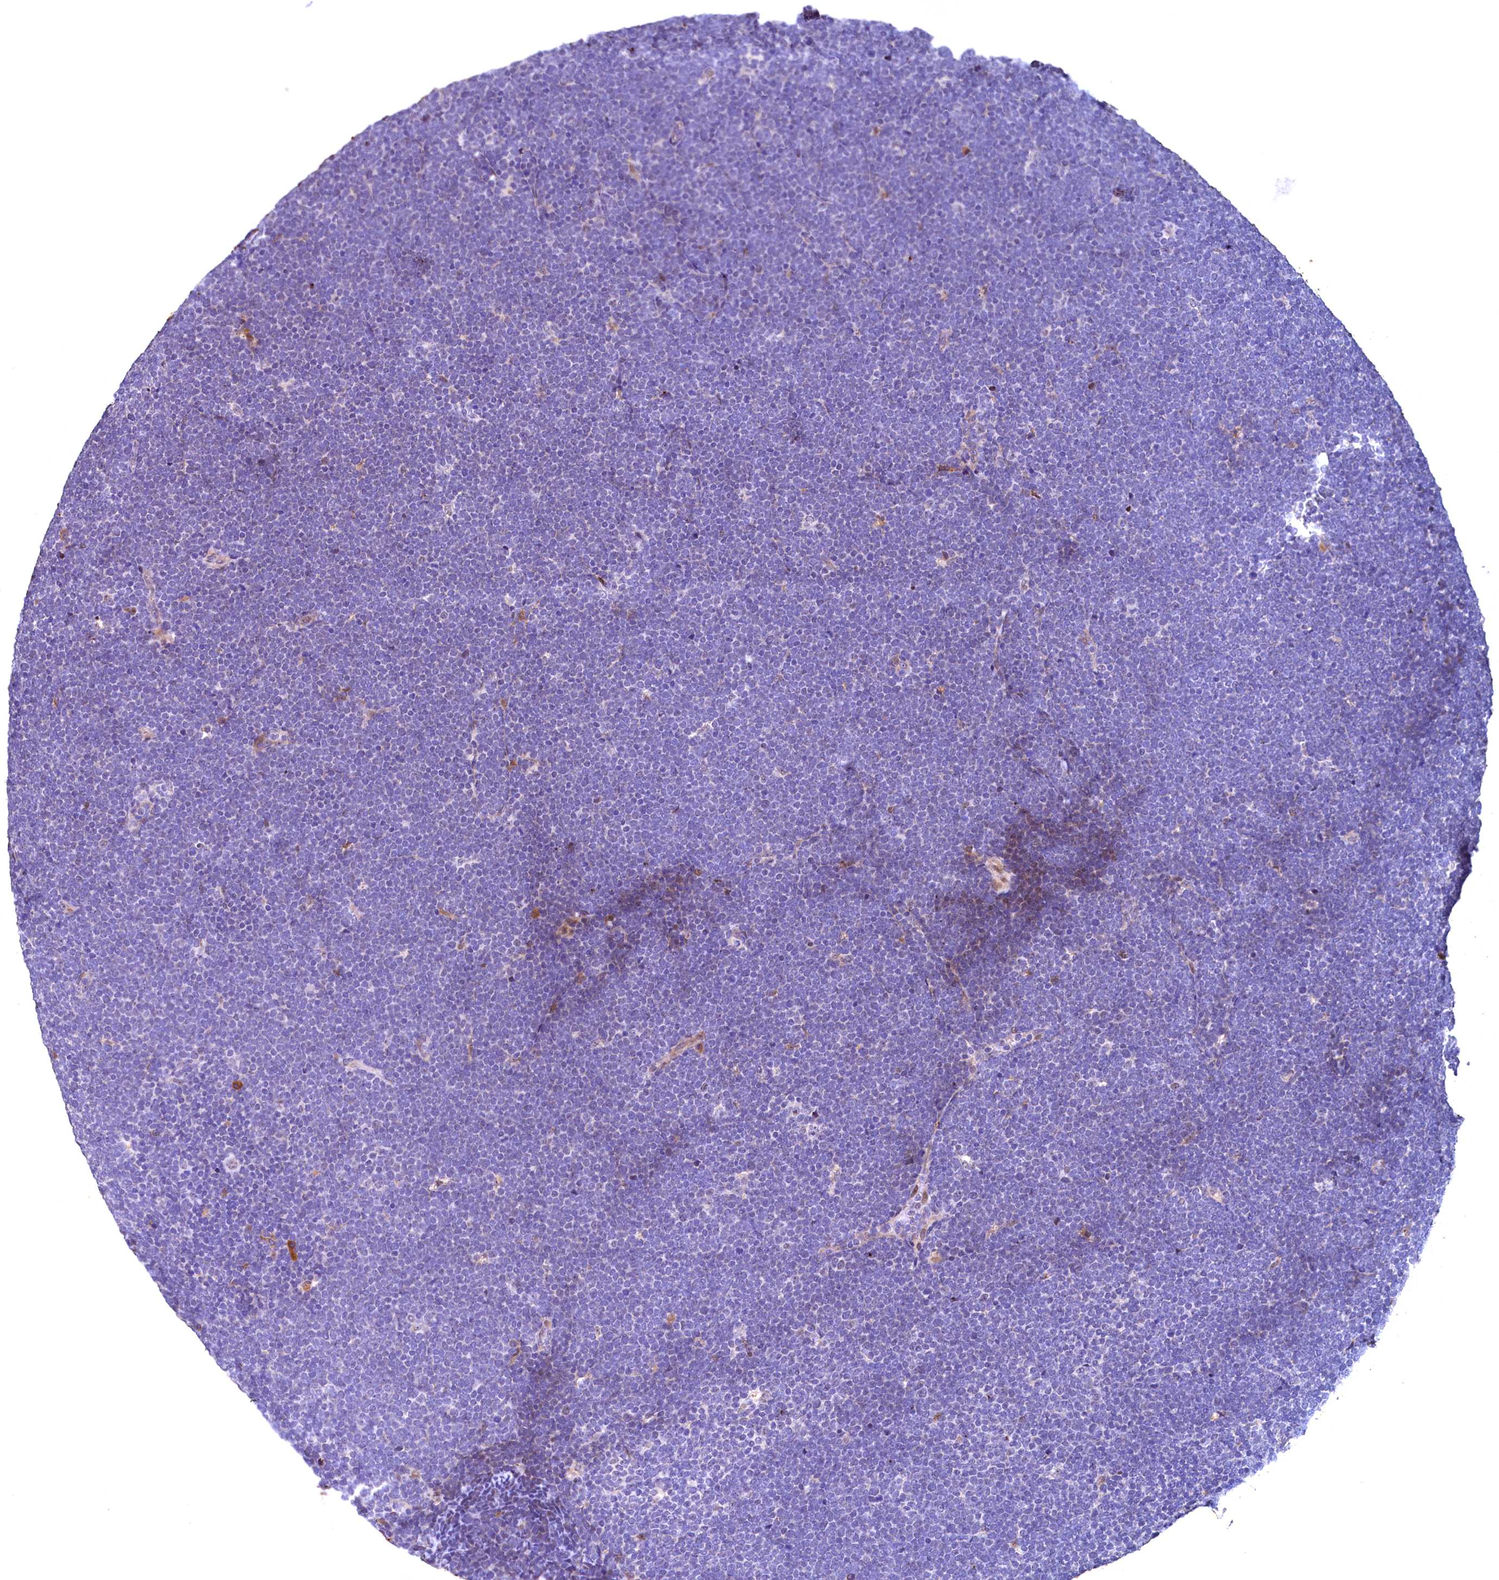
{"staining": {"intensity": "negative", "quantity": "none", "location": "none"}, "tissue": "lymphoma", "cell_type": "Tumor cells", "image_type": "cancer", "snomed": [{"axis": "morphology", "description": "Malignant lymphoma, non-Hodgkin's type, High grade"}, {"axis": "topography", "description": "Lymph node"}], "caption": "Protein analysis of high-grade malignant lymphoma, non-Hodgkin's type shows no significant positivity in tumor cells. Nuclei are stained in blue.", "gene": "LATS2", "patient": {"sex": "male", "age": 13}}